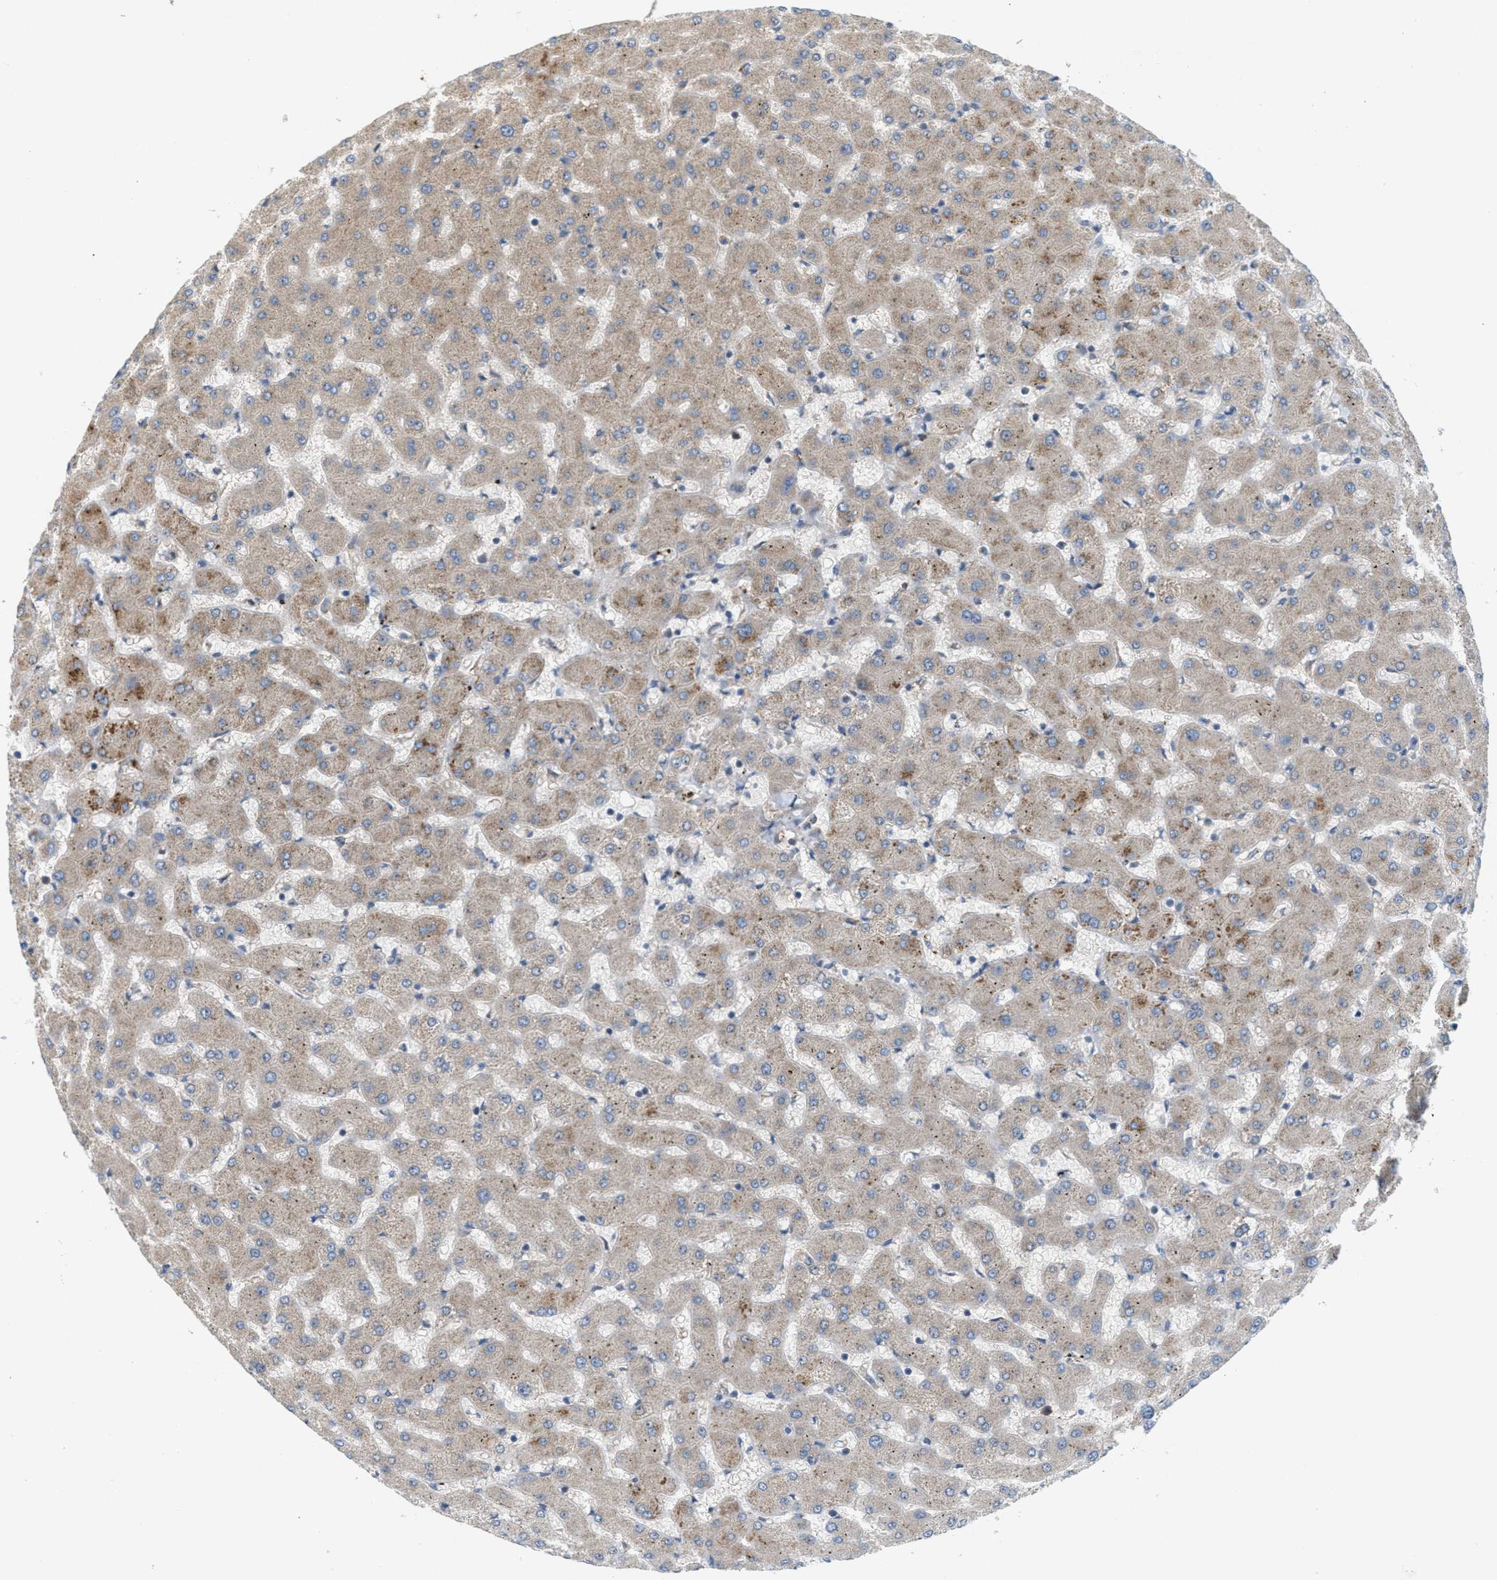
{"staining": {"intensity": "weak", "quantity": "25%-75%", "location": "cytoplasmic/membranous"}, "tissue": "liver", "cell_type": "Cholangiocytes", "image_type": "normal", "snomed": [{"axis": "morphology", "description": "Normal tissue, NOS"}, {"axis": "topography", "description": "Liver"}], "caption": "A low amount of weak cytoplasmic/membranous staining is seen in approximately 25%-75% of cholangiocytes in benign liver.", "gene": "CYB5D1", "patient": {"sex": "female", "age": 63}}